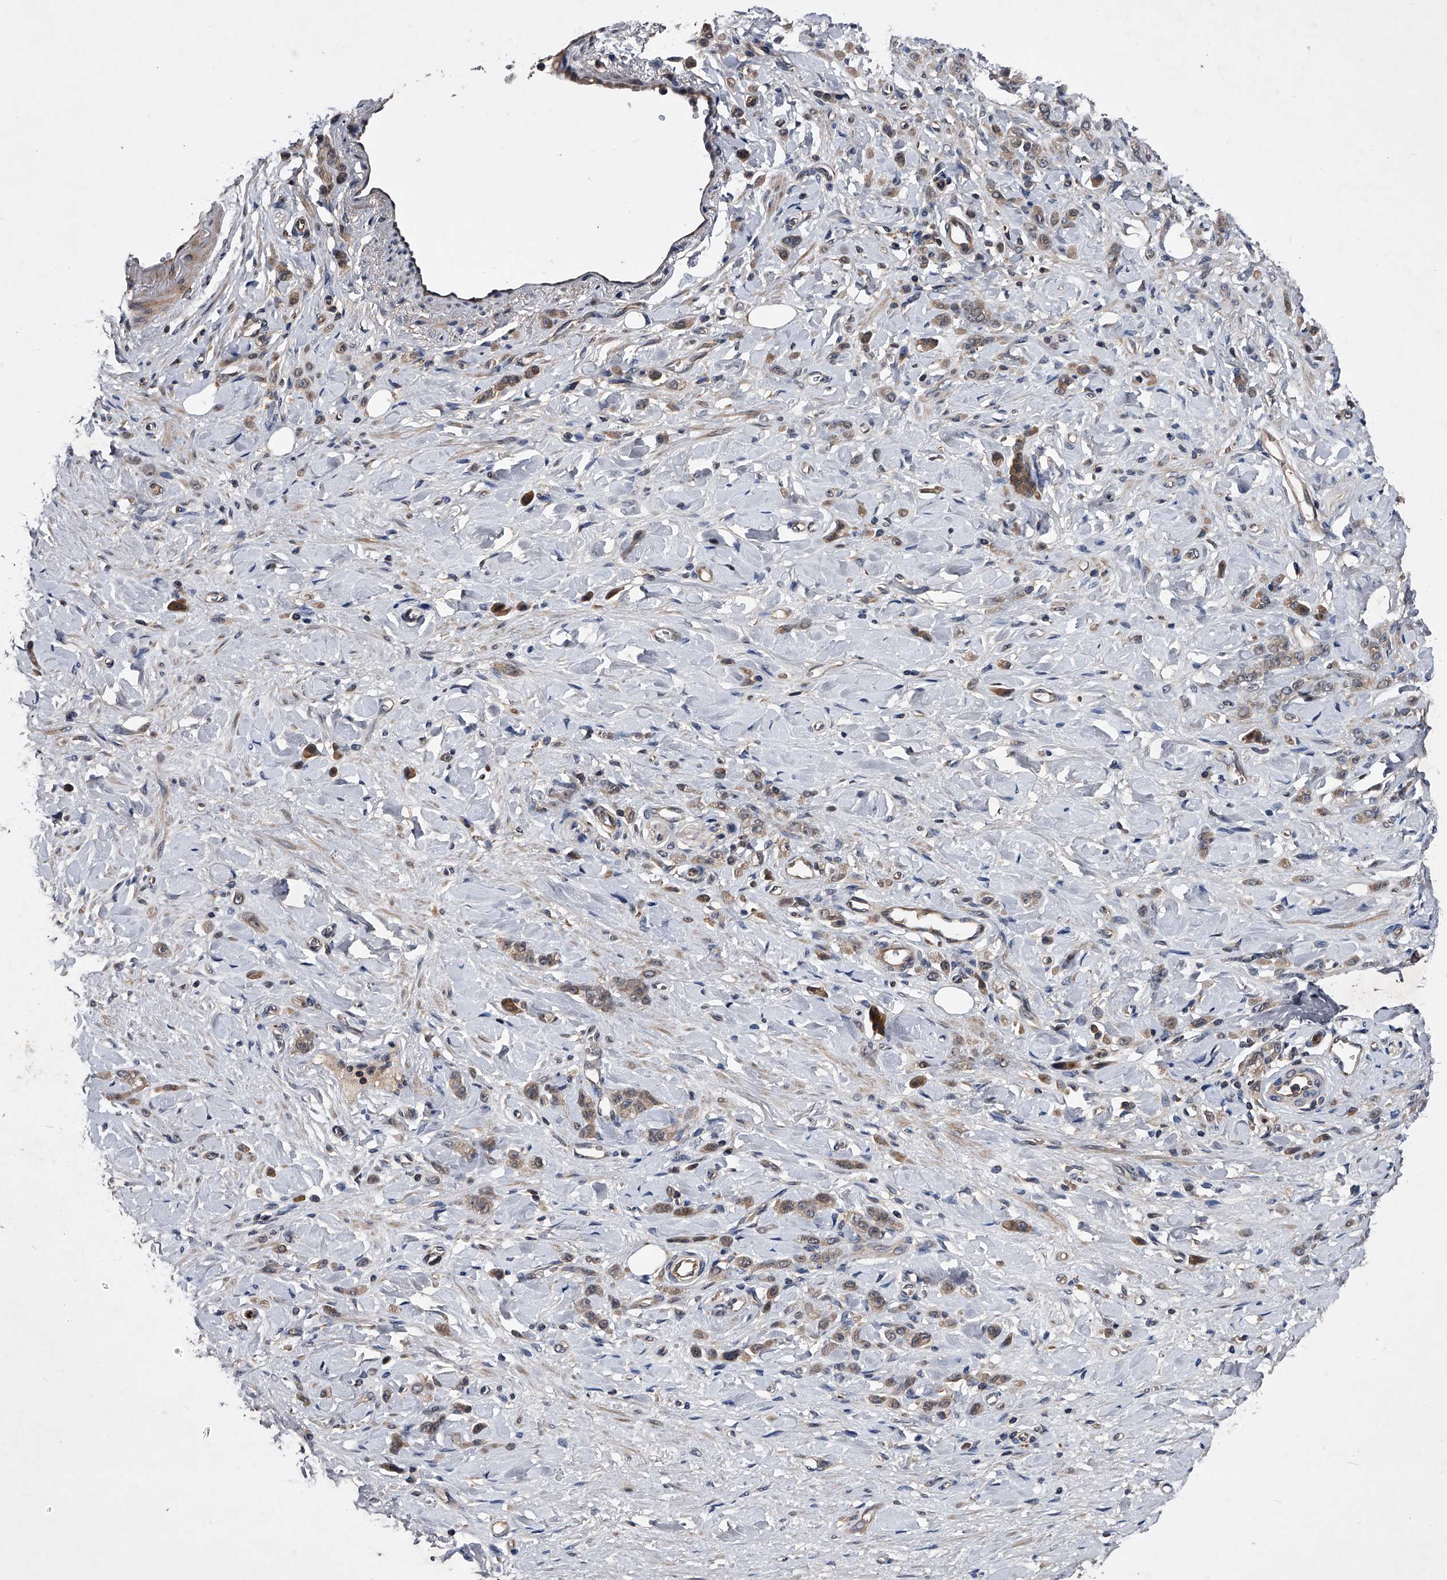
{"staining": {"intensity": "weak", "quantity": "<25%", "location": "cytoplasmic/membranous"}, "tissue": "stomach cancer", "cell_type": "Tumor cells", "image_type": "cancer", "snomed": [{"axis": "morphology", "description": "Normal tissue, NOS"}, {"axis": "morphology", "description": "Adenocarcinoma, NOS"}, {"axis": "topography", "description": "Stomach"}], "caption": "Tumor cells show no significant protein expression in stomach cancer (adenocarcinoma).", "gene": "ZNF30", "patient": {"sex": "male", "age": 82}}